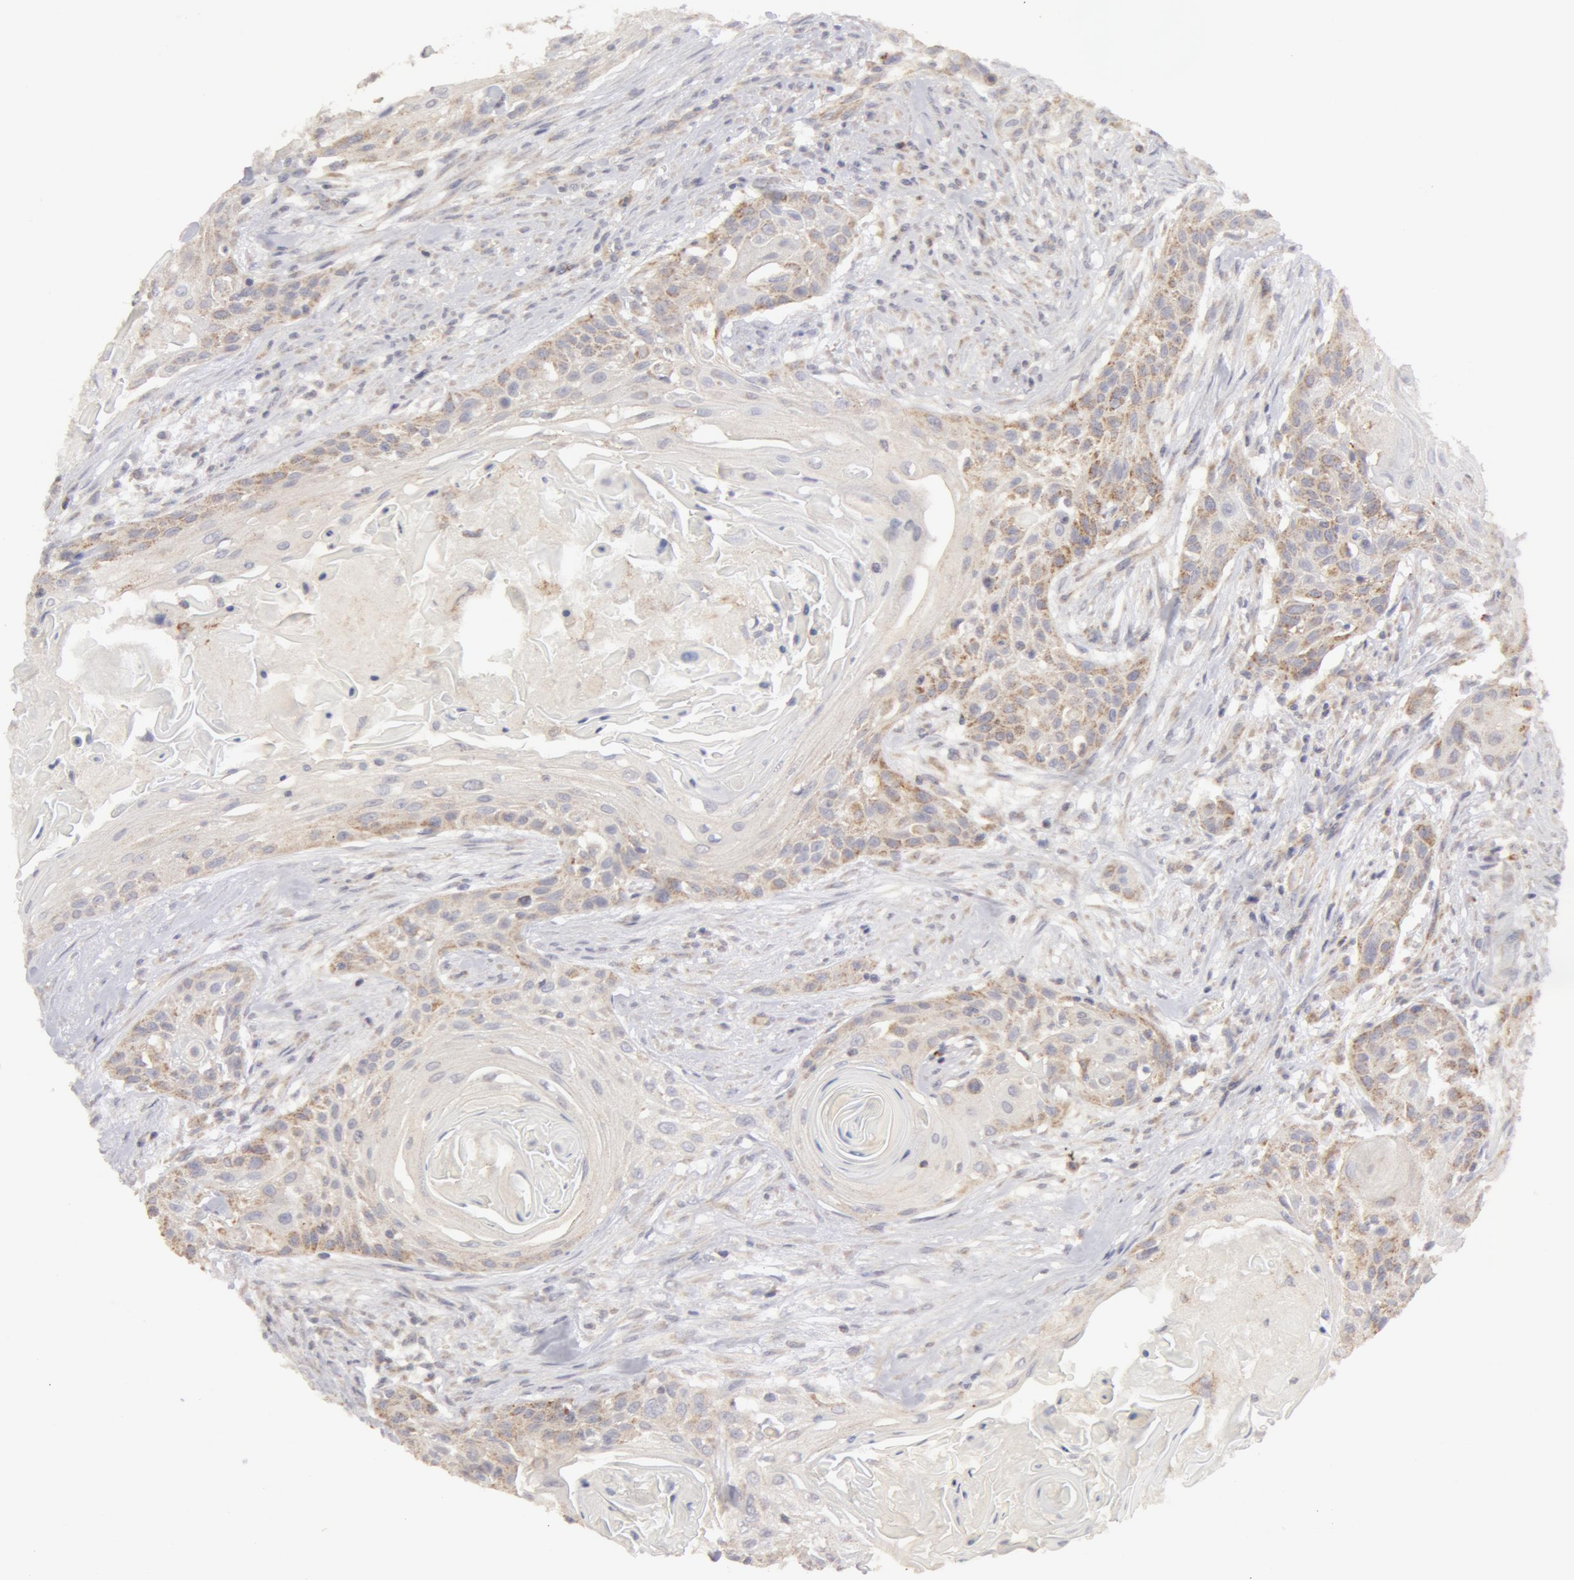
{"staining": {"intensity": "negative", "quantity": "none", "location": "none"}, "tissue": "head and neck cancer", "cell_type": "Tumor cells", "image_type": "cancer", "snomed": [{"axis": "morphology", "description": "Squamous cell carcinoma, NOS"}, {"axis": "morphology", "description": "Squamous cell carcinoma, metastatic, NOS"}, {"axis": "topography", "description": "Lymph node"}, {"axis": "topography", "description": "Salivary gland"}, {"axis": "topography", "description": "Head-Neck"}], "caption": "This is an immunohistochemistry micrograph of human head and neck metastatic squamous cell carcinoma. There is no staining in tumor cells.", "gene": "ADPRH", "patient": {"sex": "female", "age": 74}}